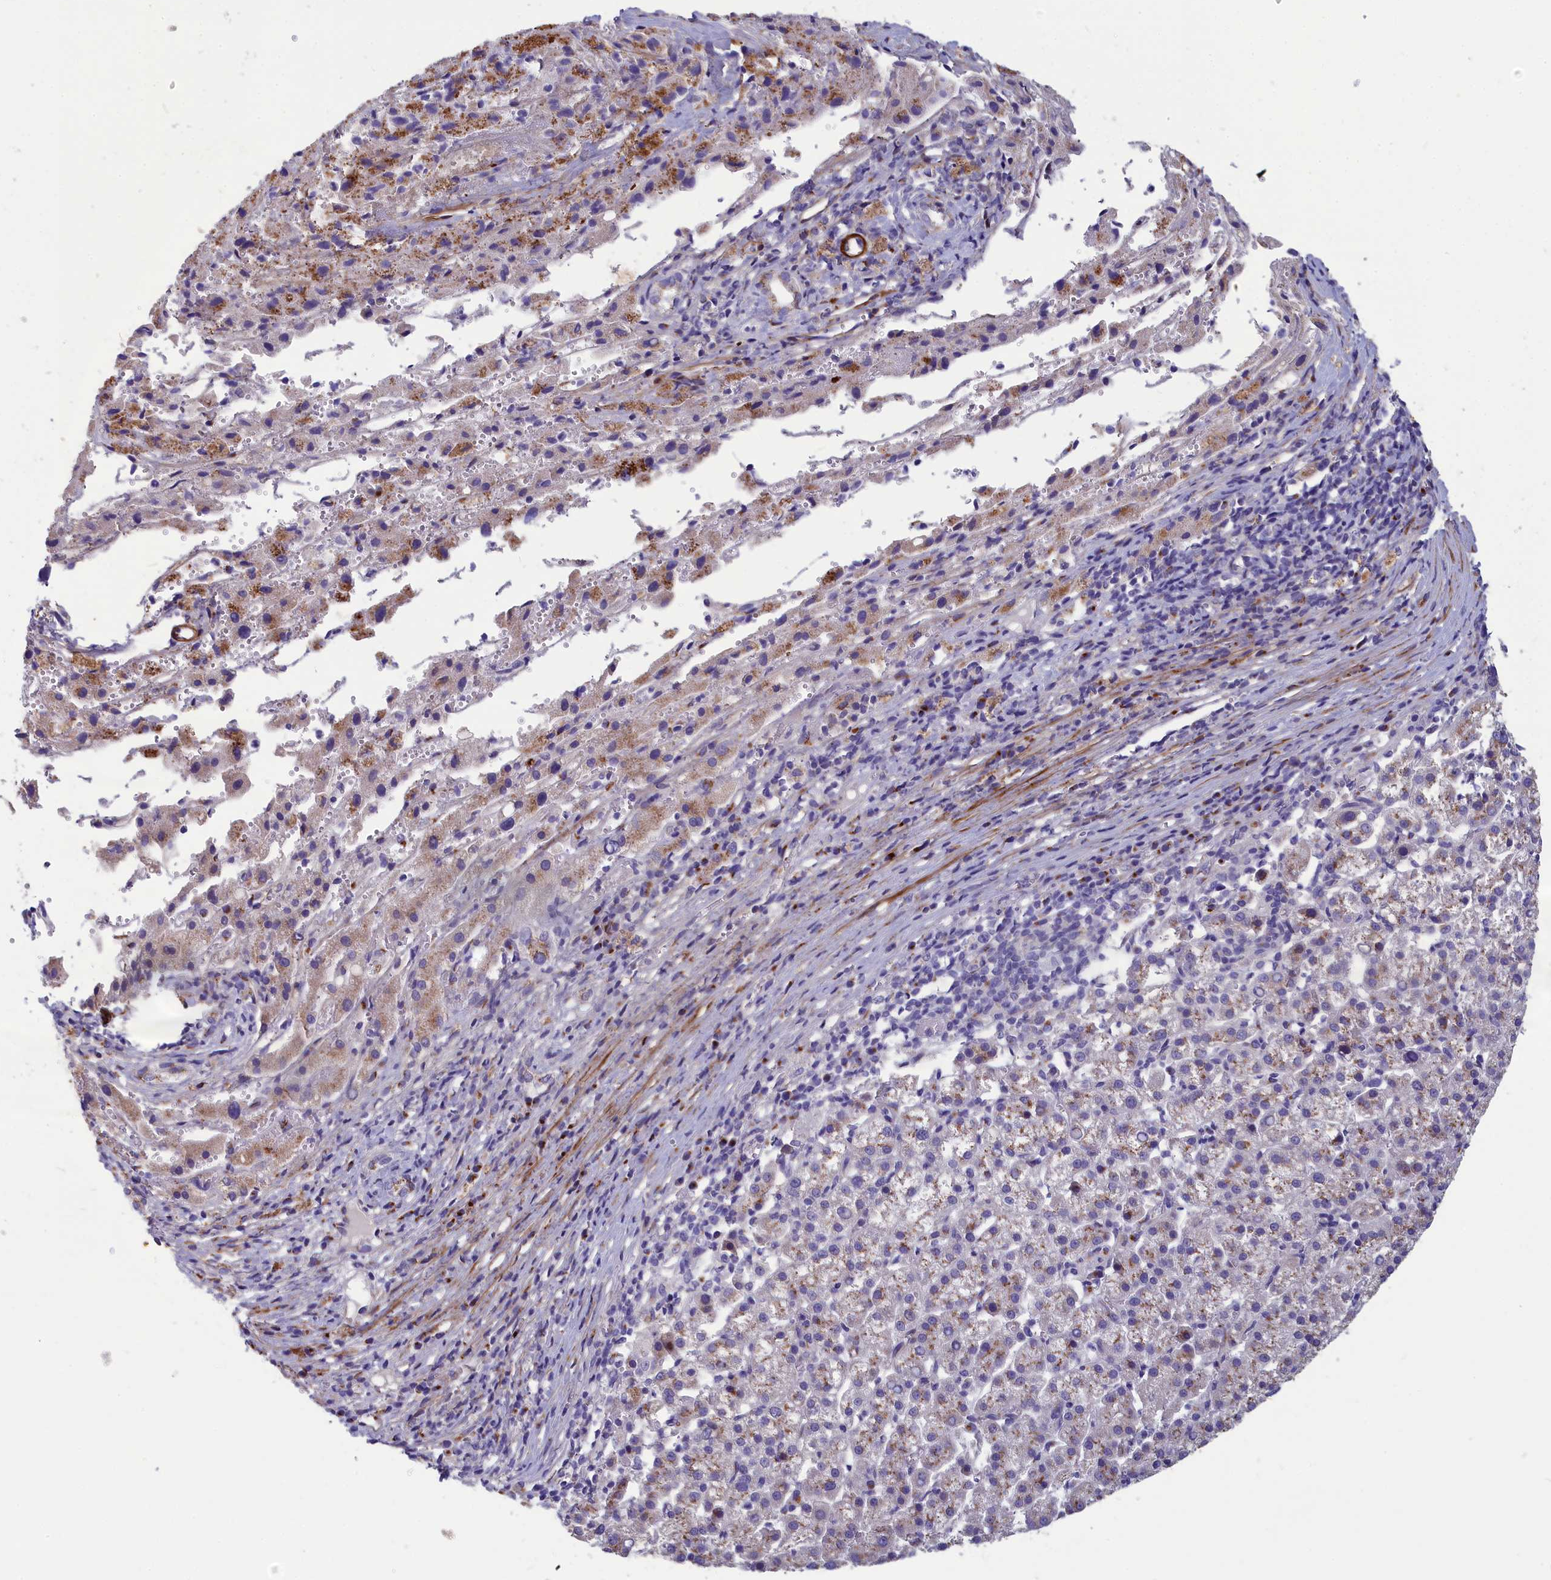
{"staining": {"intensity": "moderate", "quantity": "<25%", "location": "cytoplasmic/membranous"}, "tissue": "liver cancer", "cell_type": "Tumor cells", "image_type": "cancer", "snomed": [{"axis": "morphology", "description": "Carcinoma, Hepatocellular, NOS"}, {"axis": "topography", "description": "Liver"}], "caption": "Immunohistochemistry staining of liver cancer, which shows low levels of moderate cytoplasmic/membranous staining in about <25% of tumor cells indicating moderate cytoplasmic/membranous protein positivity. The staining was performed using DAB (3,3'-diaminobenzidine) (brown) for protein detection and nuclei were counterstained in hematoxylin (blue).", "gene": "TUBGCP4", "patient": {"sex": "female", "age": 58}}